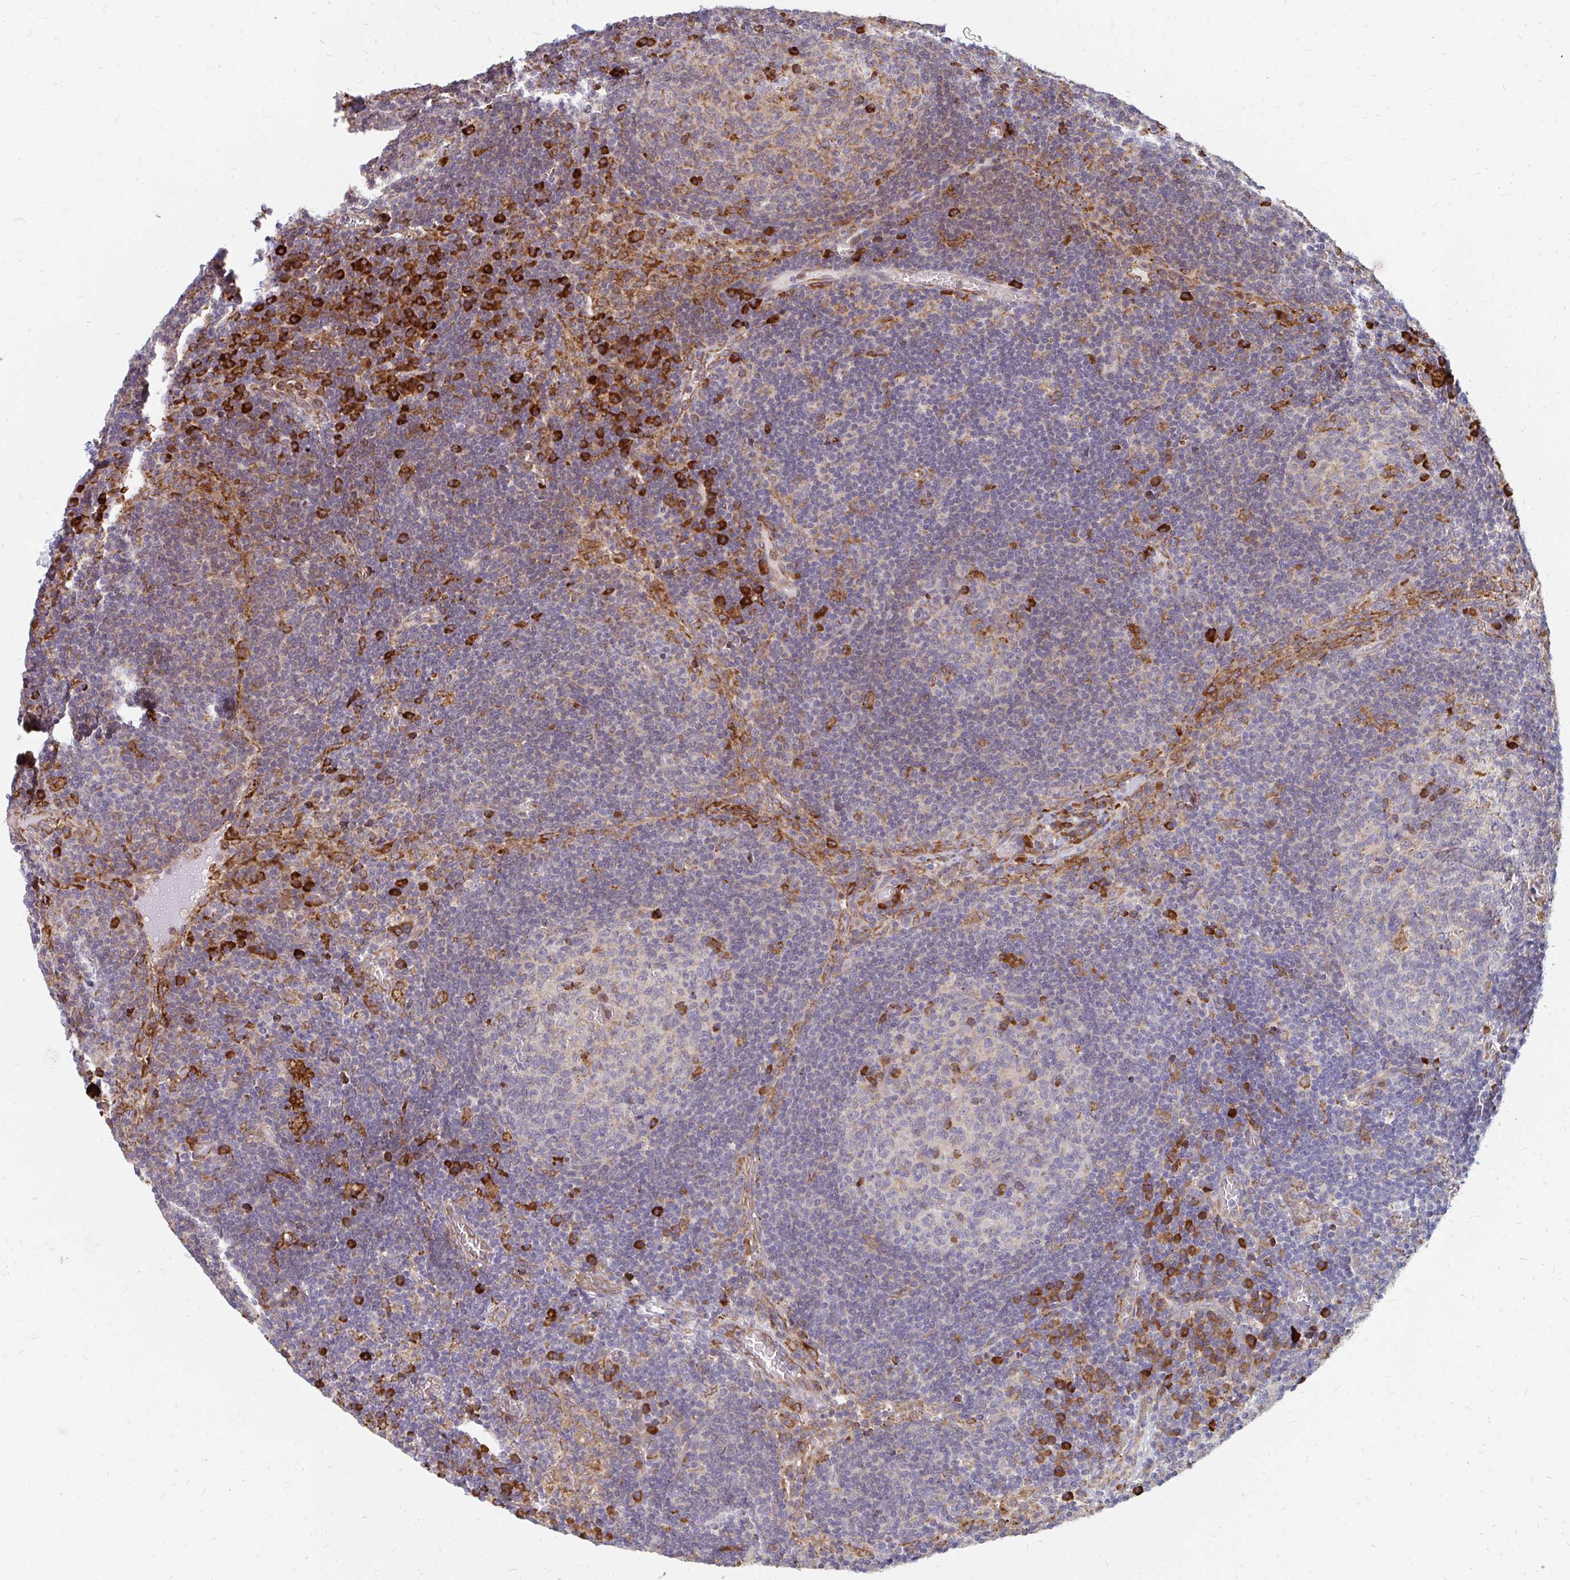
{"staining": {"intensity": "strong", "quantity": "<25%", "location": "cytoplasmic/membranous"}, "tissue": "lymph node", "cell_type": "Germinal center cells", "image_type": "normal", "snomed": [{"axis": "morphology", "description": "Normal tissue, NOS"}, {"axis": "topography", "description": "Lymph node"}], "caption": "This micrograph shows immunohistochemistry staining of normal human lymph node, with medium strong cytoplasmic/membranous staining in about <25% of germinal center cells.", "gene": "PPP1R13L", "patient": {"sex": "male", "age": 67}}